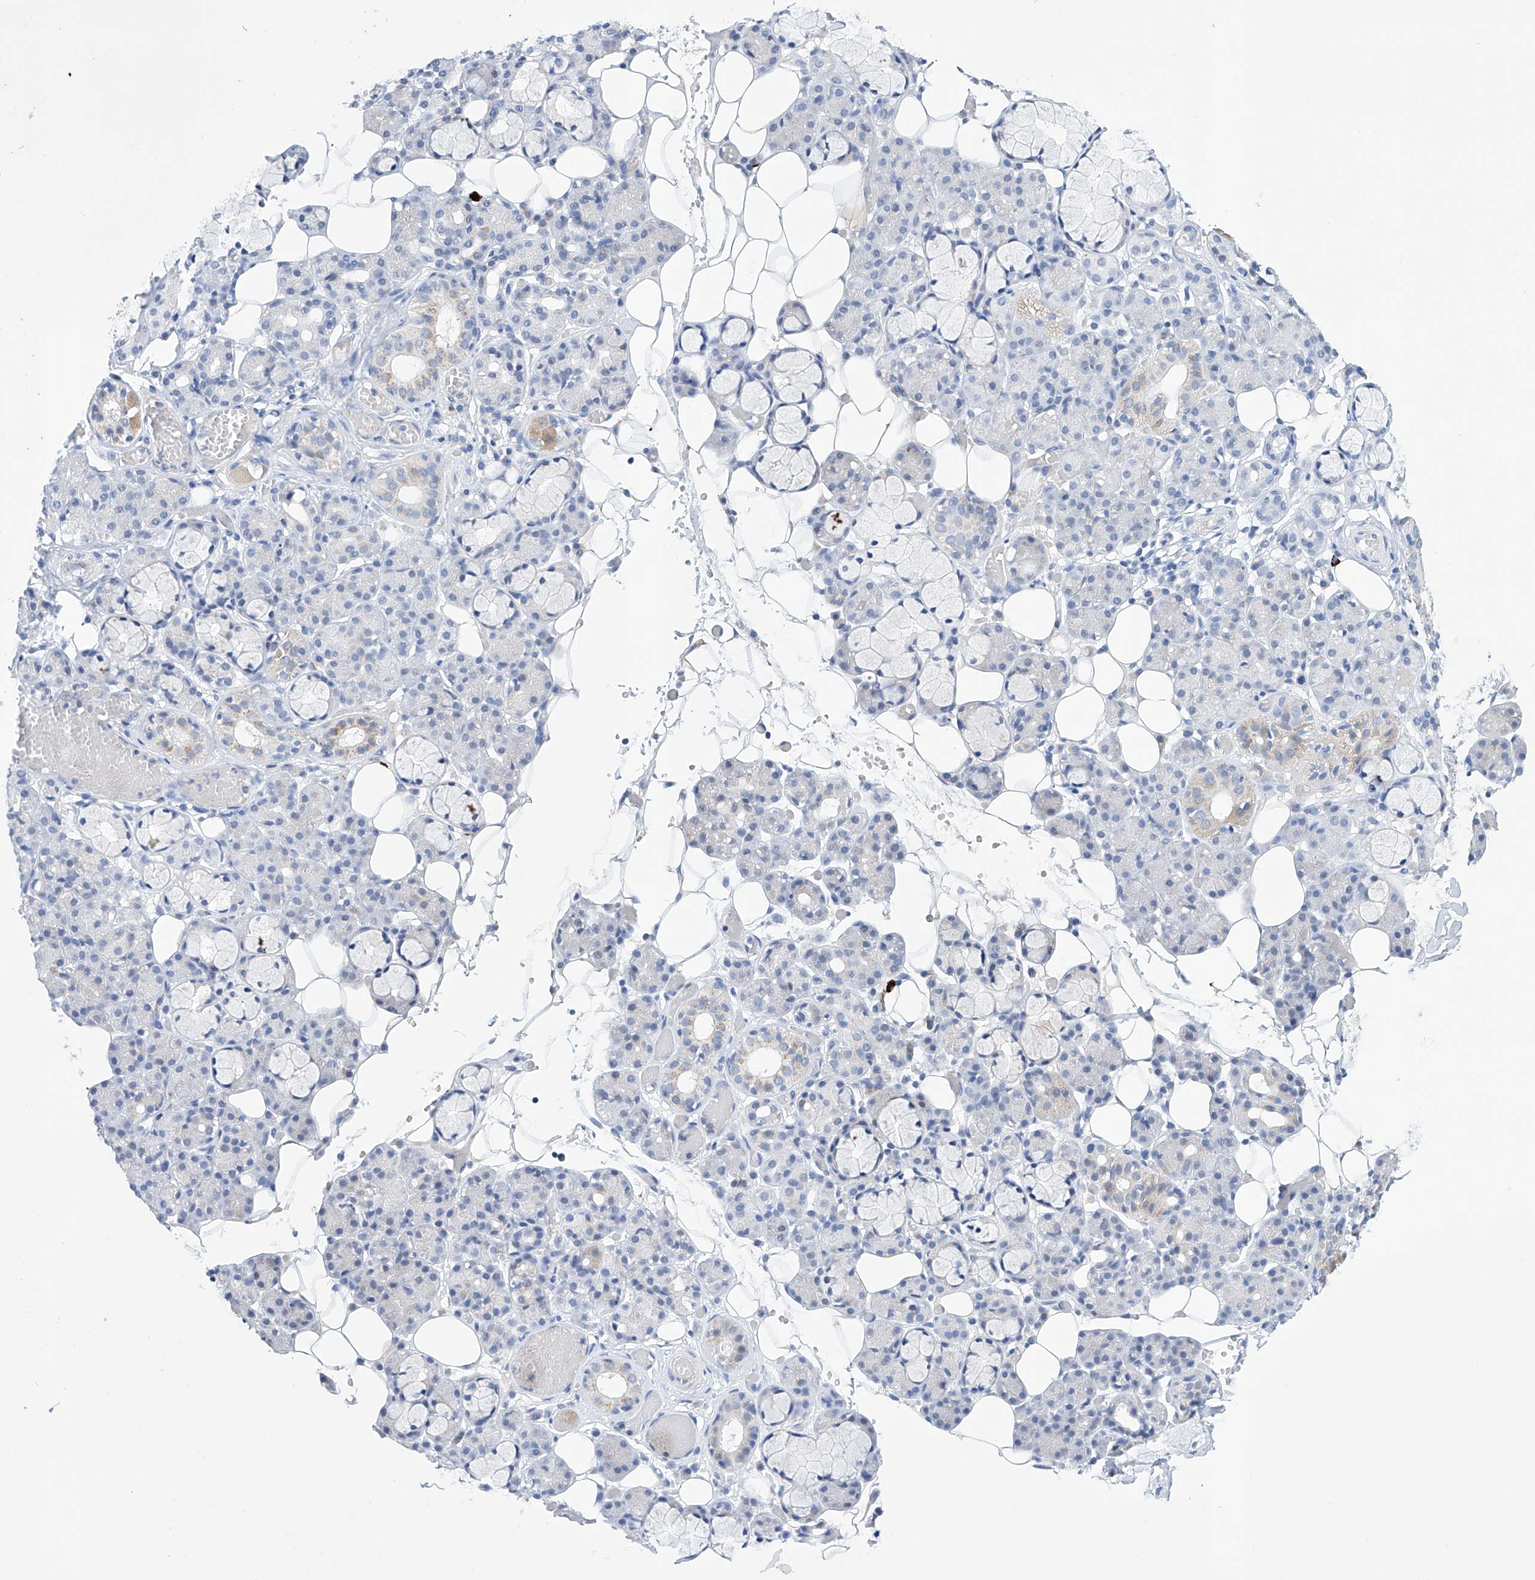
{"staining": {"intensity": "negative", "quantity": "none", "location": "none"}, "tissue": "salivary gland", "cell_type": "Glandular cells", "image_type": "normal", "snomed": [{"axis": "morphology", "description": "Normal tissue, NOS"}, {"axis": "topography", "description": "Salivary gland"}], "caption": "This is a histopathology image of immunohistochemistry (IHC) staining of normal salivary gland, which shows no positivity in glandular cells.", "gene": "ETV7", "patient": {"sex": "male", "age": 63}}